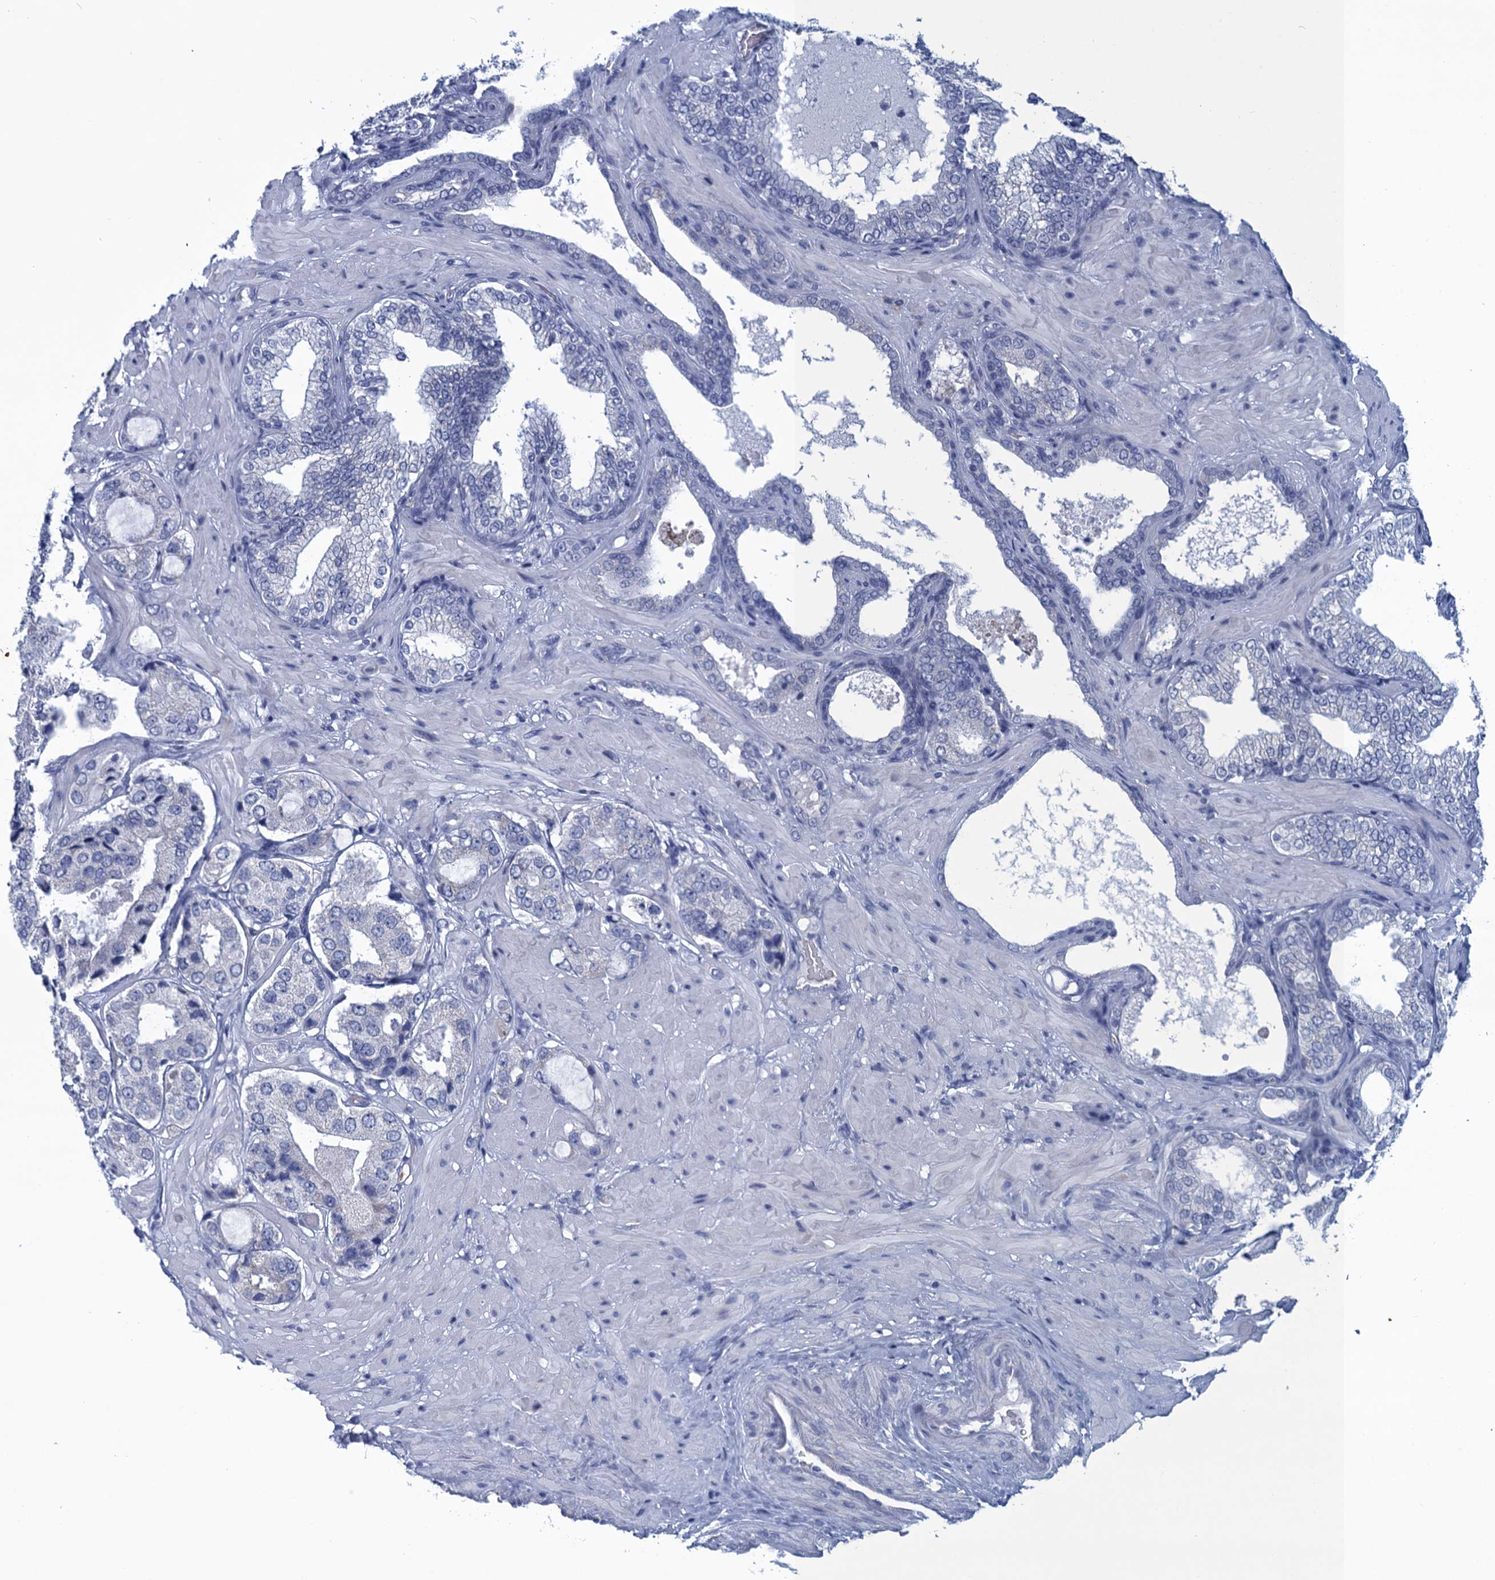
{"staining": {"intensity": "negative", "quantity": "none", "location": "none"}, "tissue": "prostate cancer", "cell_type": "Tumor cells", "image_type": "cancer", "snomed": [{"axis": "morphology", "description": "Adenocarcinoma, High grade"}, {"axis": "topography", "description": "Prostate"}], "caption": "An image of human prostate cancer (adenocarcinoma (high-grade)) is negative for staining in tumor cells. (DAB immunohistochemistry visualized using brightfield microscopy, high magnification).", "gene": "SCEL", "patient": {"sex": "male", "age": 59}}